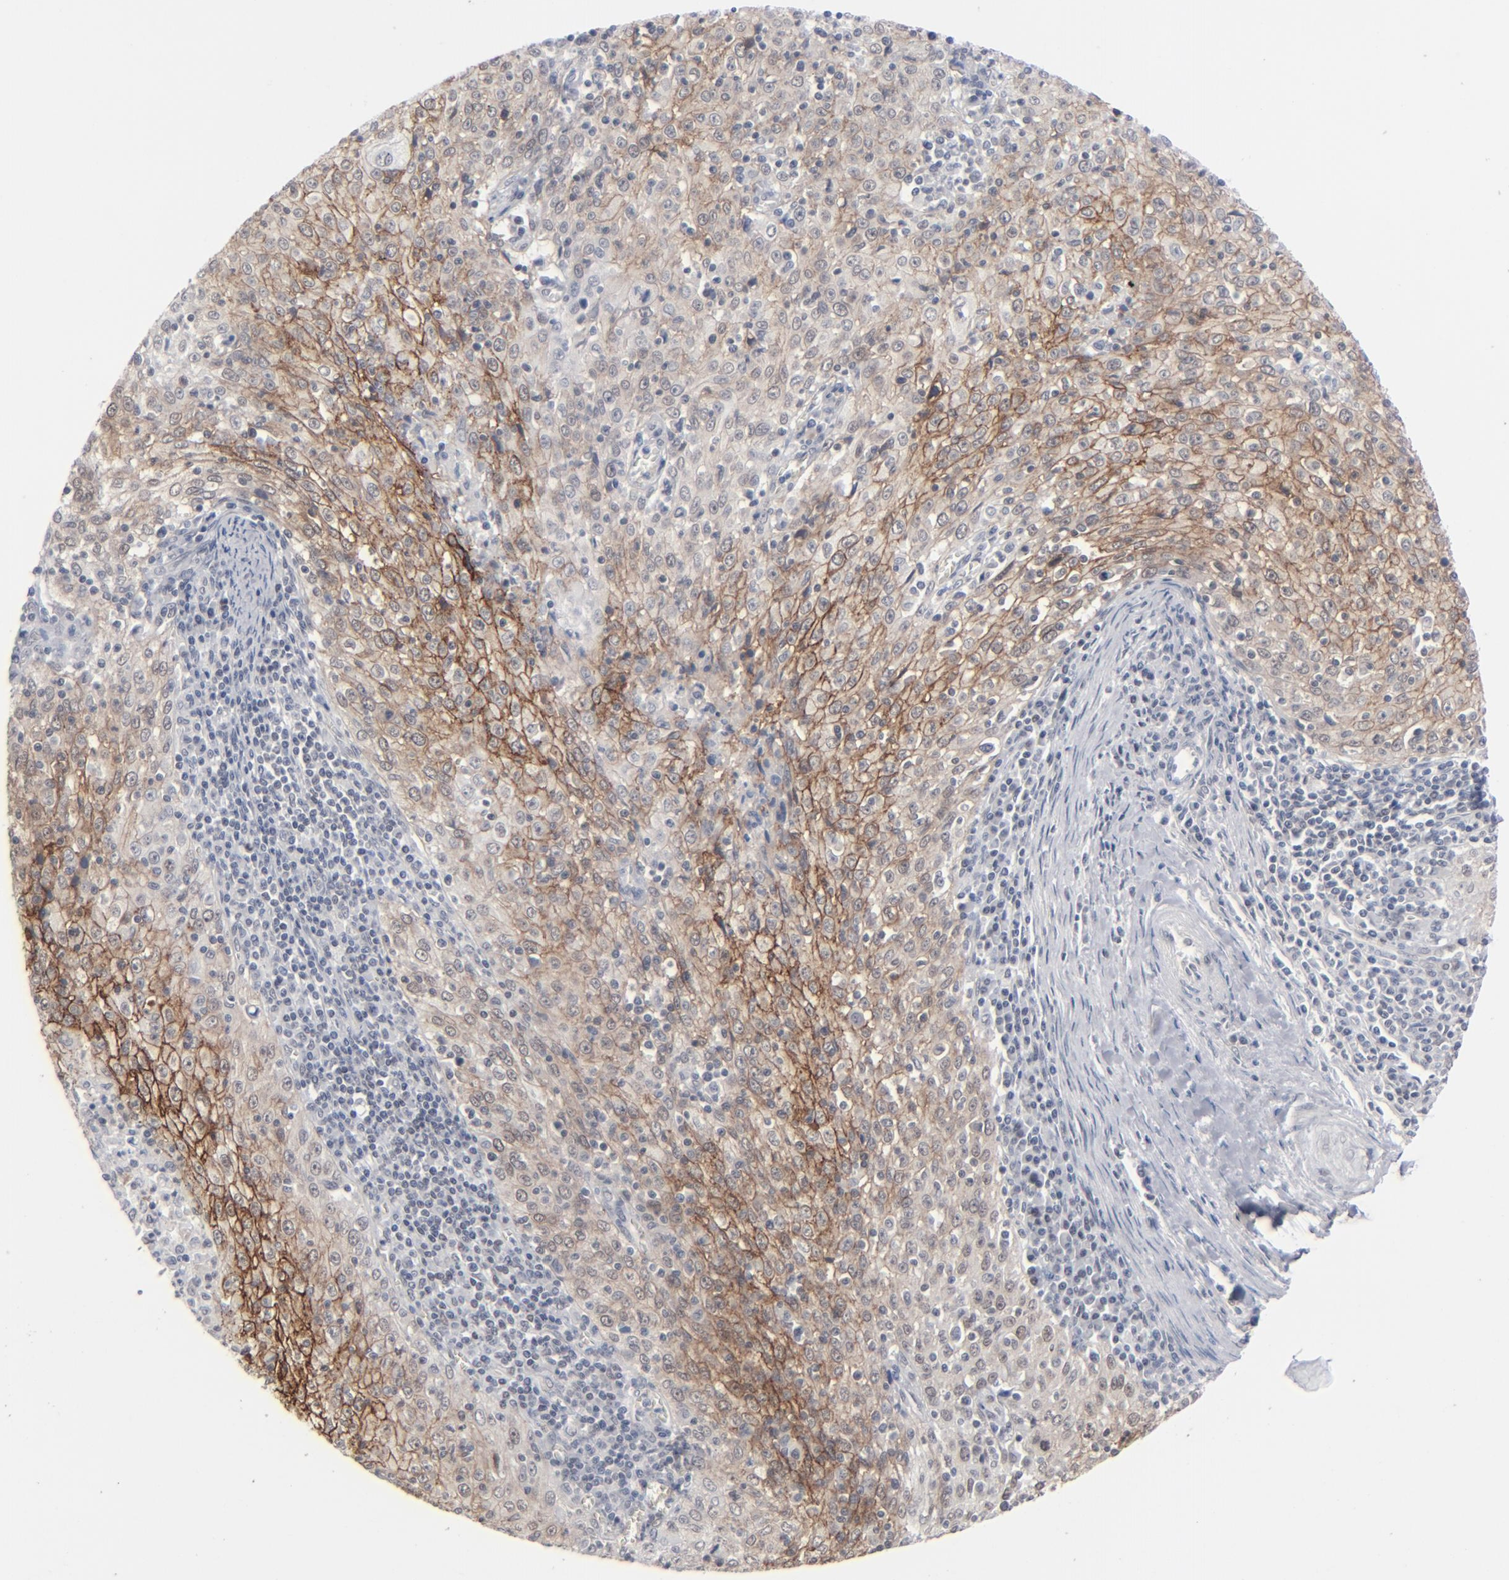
{"staining": {"intensity": "moderate", "quantity": "25%-75%", "location": "cytoplasmic/membranous"}, "tissue": "cervical cancer", "cell_type": "Tumor cells", "image_type": "cancer", "snomed": [{"axis": "morphology", "description": "Squamous cell carcinoma, NOS"}, {"axis": "topography", "description": "Cervix"}], "caption": "Human cervical cancer stained with a brown dye displays moderate cytoplasmic/membranous positive expression in about 25%-75% of tumor cells.", "gene": "IRF9", "patient": {"sex": "female", "age": 27}}